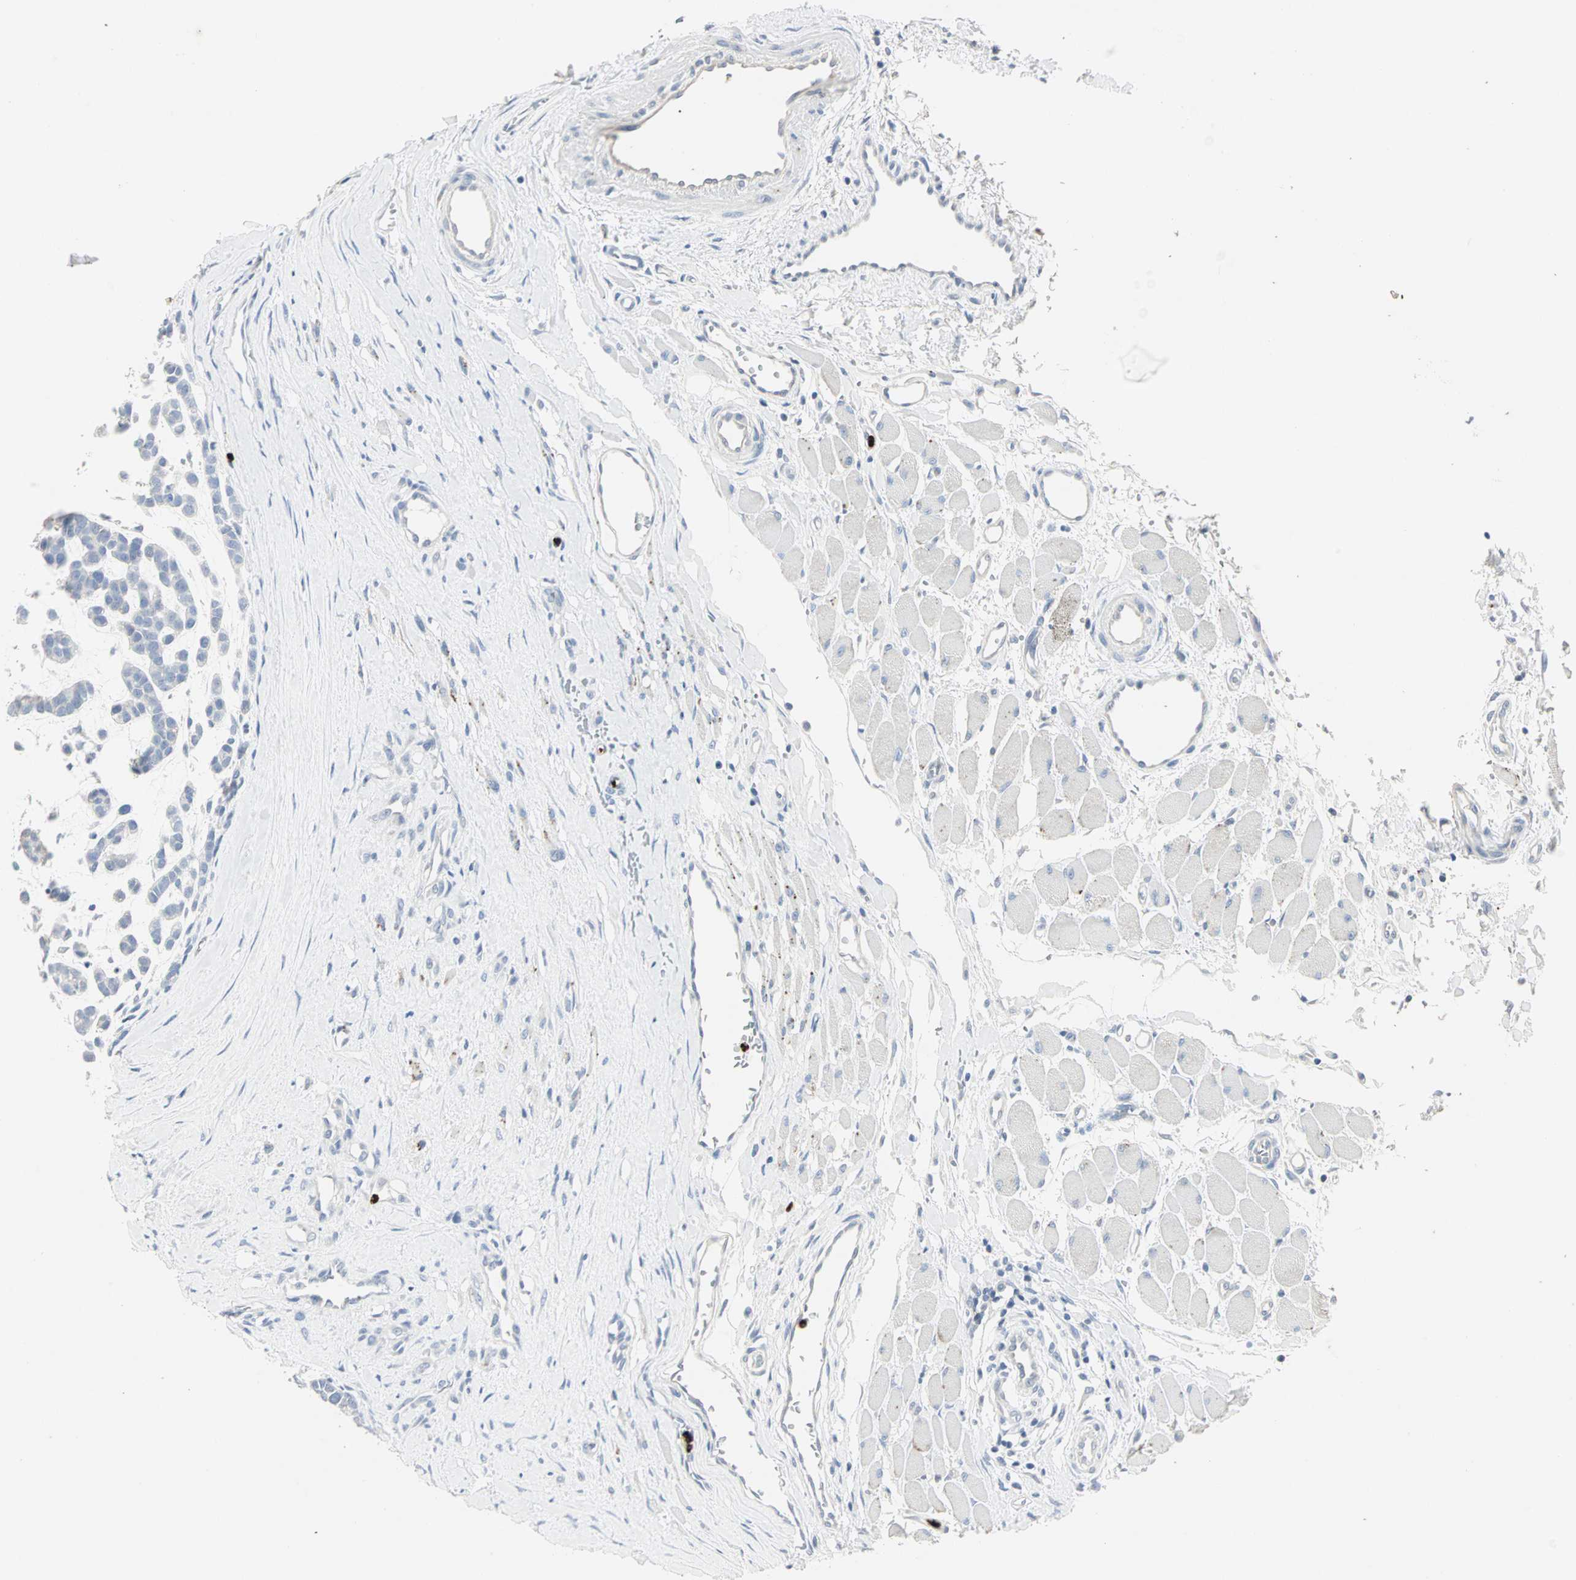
{"staining": {"intensity": "negative", "quantity": "none", "location": "none"}, "tissue": "head and neck cancer", "cell_type": "Tumor cells", "image_type": "cancer", "snomed": [{"axis": "morphology", "description": "Adenocarcinoma, NOS"}, {"axis": "morphology", "description": "Adenoma, NOS"}, {"axis": "topography", "description": "Head-Neck"}], "caption": "Tumor cells show no significant protein staining in adenocarcinoma (head and neck). (DAB (3,3'-diaminobenzidine) immunohistochemistry, high magnification).", "gene": "CEACAM6", "patient": {"sex": "female", "age": 55}}